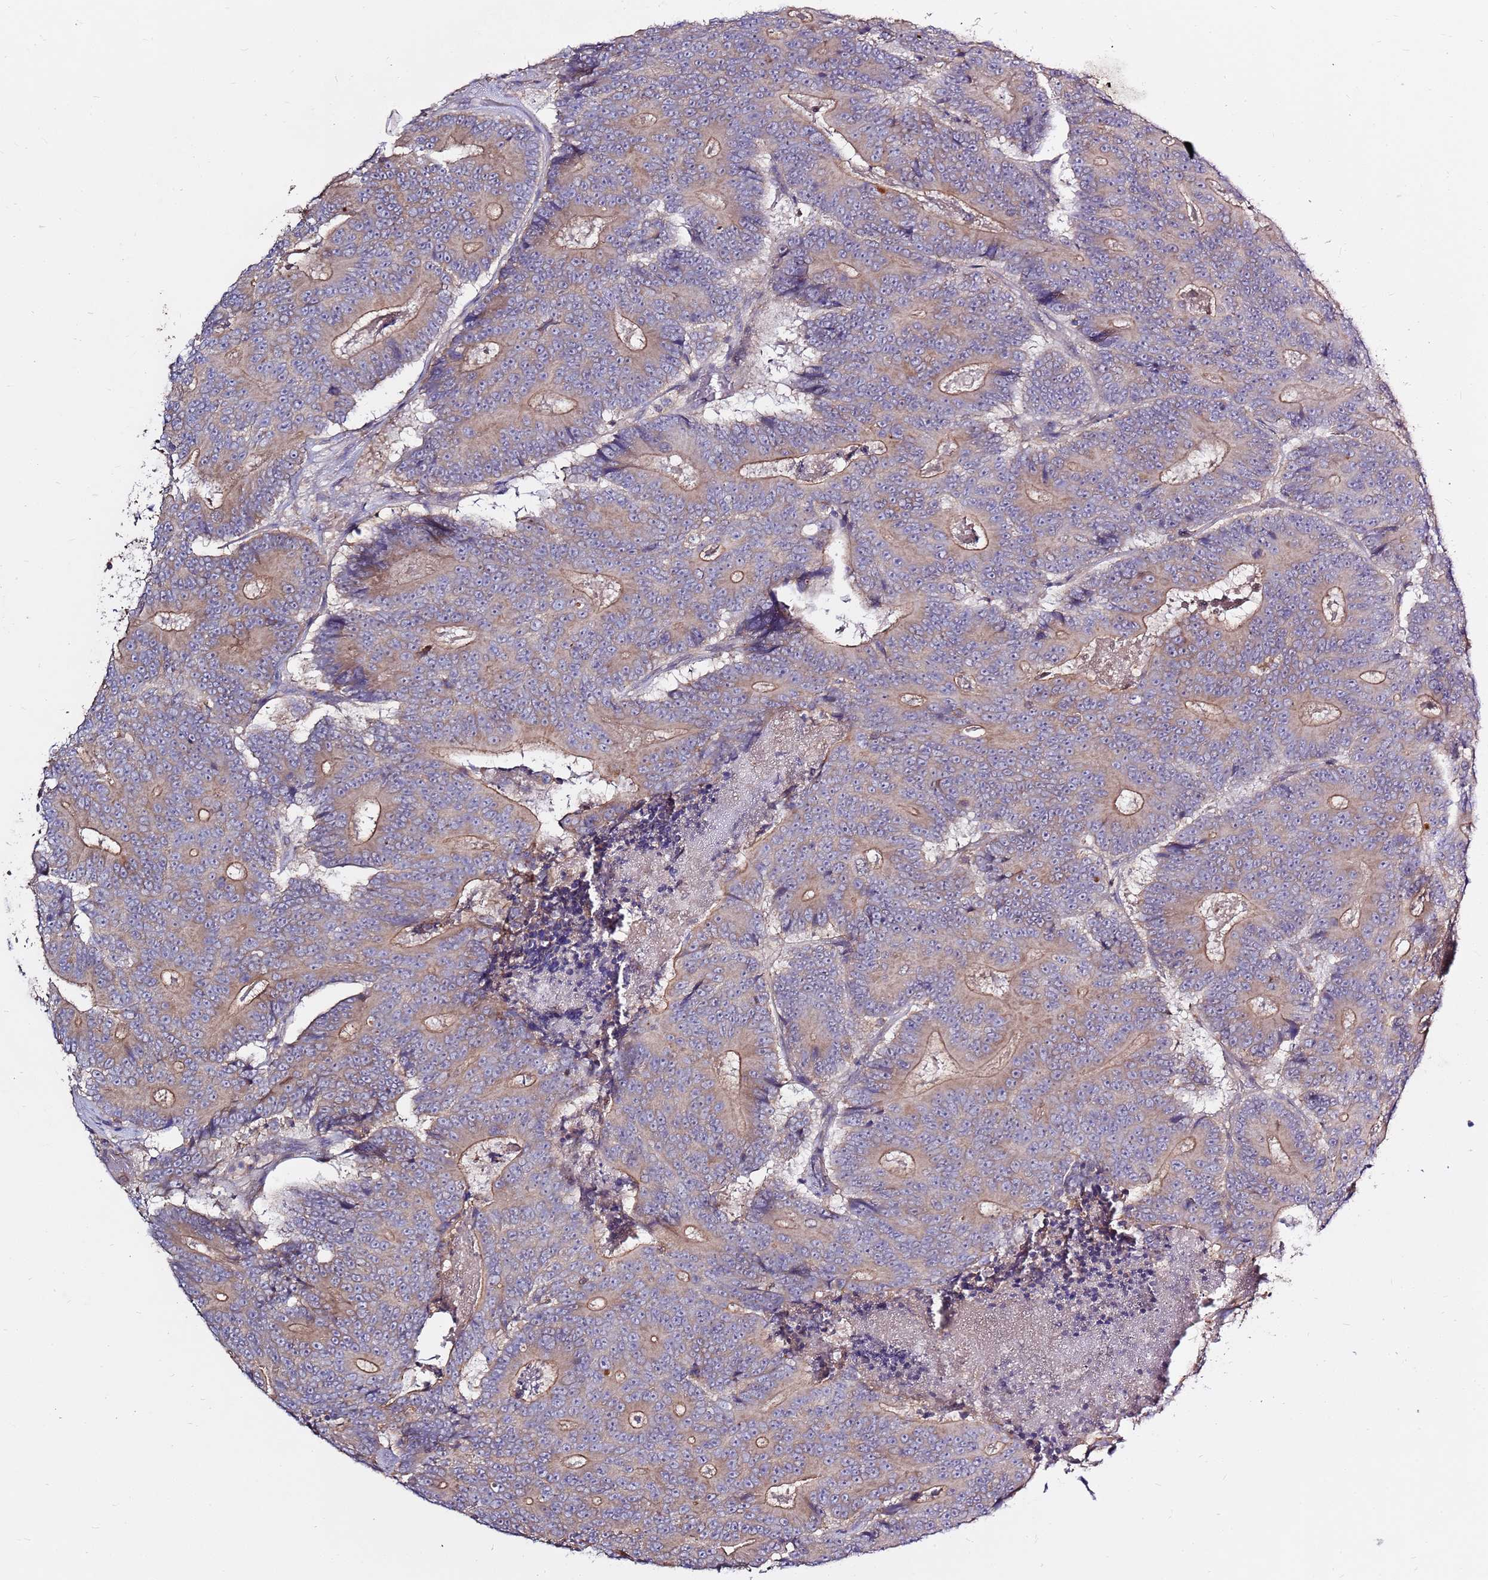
{"staining": {"intensity": "weak", "quantity": "25%-75%", "location": "cytoplasmic/membranous"}, "tissue": "colorectal cancer", "cell_type": "Tumor cells", "image_type": "cancer", "snomed": [{"axis": "morphology", "description": "Adenocarcinoma, NOS"}, {"axis": "topography", "description": "Colon"}], "caption": "This histopathology image exhibits IHC staining of colorectal cancer, with low weak cytoplasmic/membranous positivity in approximately 25%-75% of tumor cells.", "gene": "EVA1B", "patient": {"sex": "male", "age": 83}}